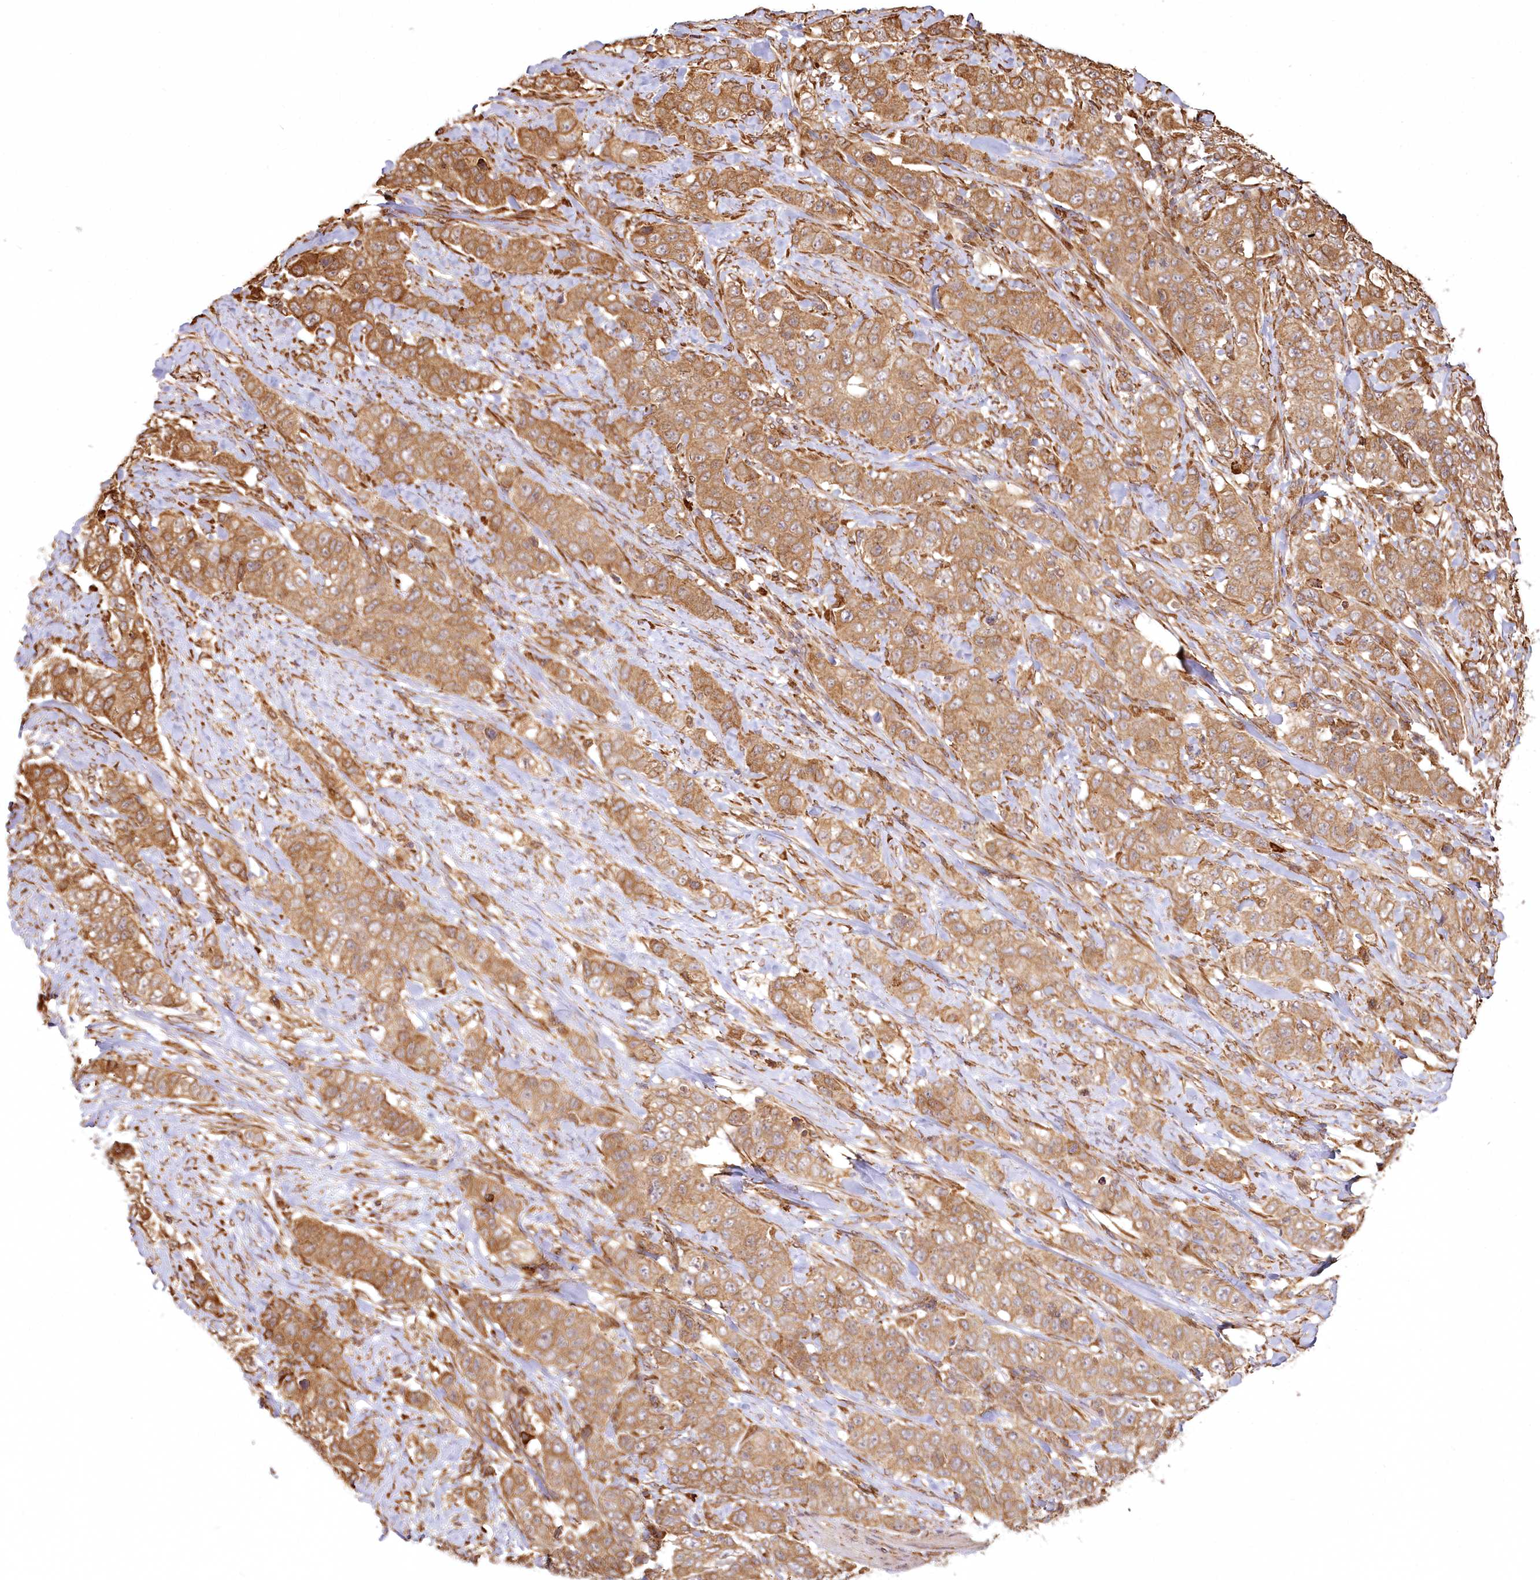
{"staining": {"intensity": "moderate", "quantity": ">75%", "location": "cytoplasmic/membranous"}, "tissue": "stomach cancer", "cell_type": "Tumor cells", "image_type": "cancer", "snomed": [{"axis": "morphology", "description": "Adenocarcinoma, NOS"}, {"axis": "topography", "description": "Stomach"}], "caption": "A medium amount of moderate cytoplasmic/membranous expression is seen in approximately >75% of tumor cells in adenocarcinoma (stomach) tissue.", "gene": "FAM13A", "patient": {"sex": "male", "age": 48}}